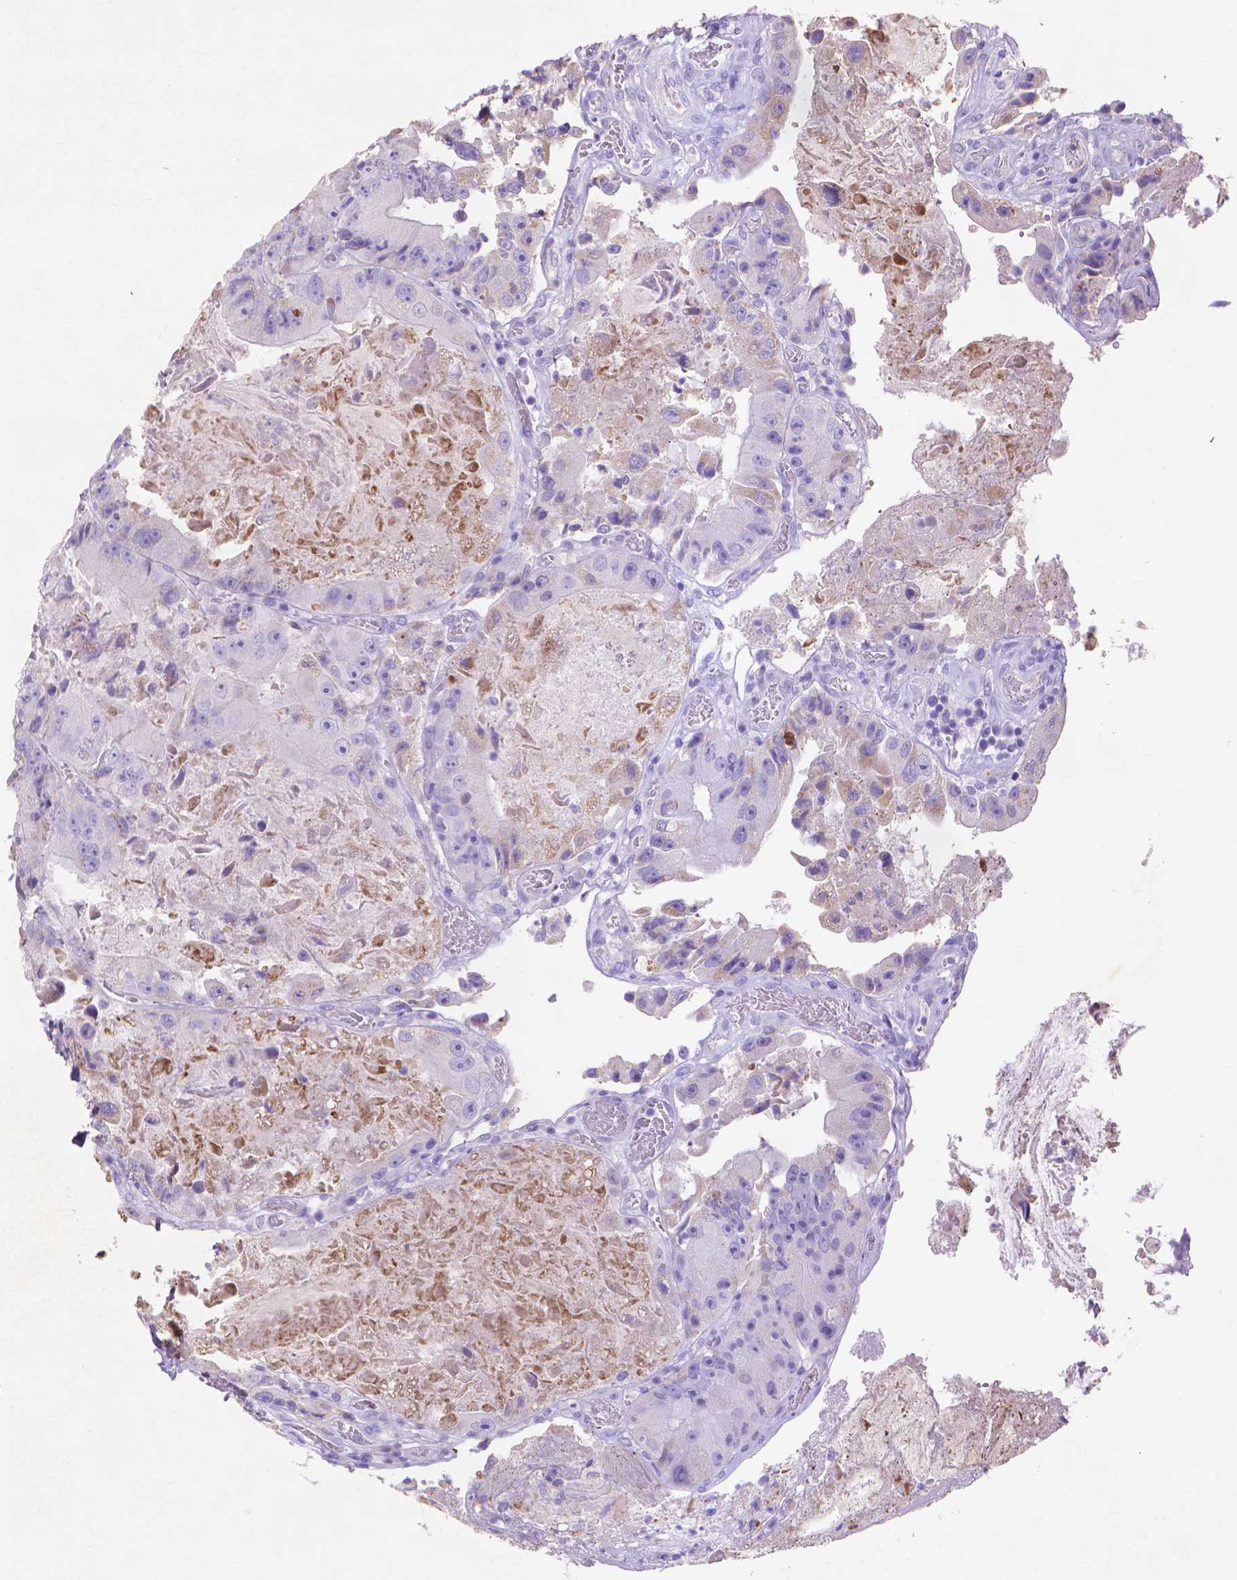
{"staining": {"intensity": "negative", "quantity": "none", "location": "none"}, "tissue": "colorectal cancer", "cell_type": "Tumor cells", "image_type": "cancer", "snomed": [{"axis": "morphology", "description": "Adenocarcinoma, NOS"}, {"axis": "topography", "description": "Colon"}], "caption": "Tumor cells are negative for protein expression in human colorectal adenocarcinoma.", "gene": "MMP11", "patient": {"sex": "female", "age": 86}}